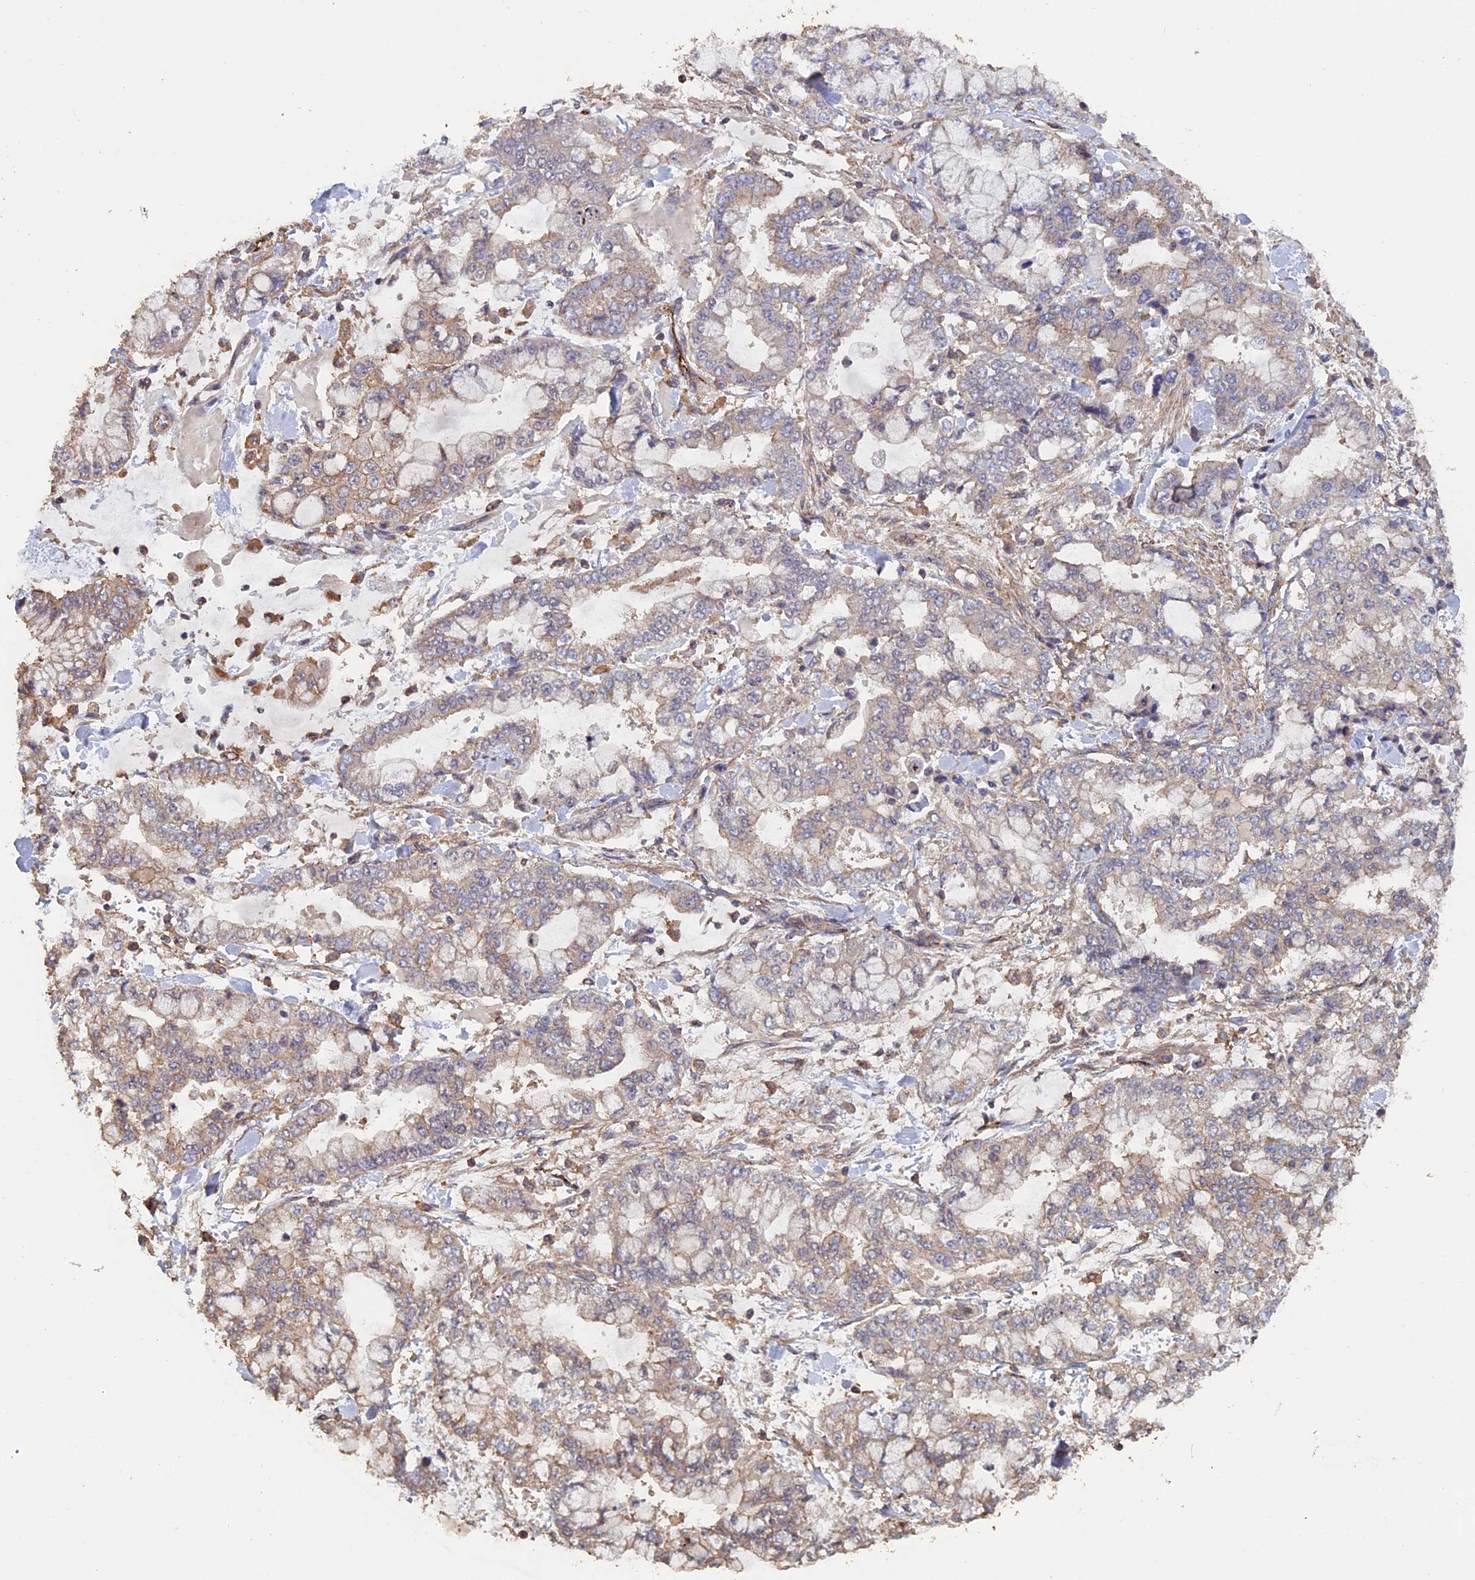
{"staining": {"intensity": "weak", "quantity": "25%-75%", "location": "cytoplasmic/membranous"}, "tissue": "stomach cancer", "cell_type": "Tumor cells", "image_type": "cancer", "snomed": [{"axis": "morphology", "description": "Normal tissue, NOS"}, {"axis": "morphology", "description": "Adenocarcinoma, NOS"}, {"axis": "topography", "description": "Stomach, upper"}, {"axis": "topography", "description": "Stomach"}], "caption": "Stomach adenocarcinoma stained with IHC reveals weak cytoplasmic/membranous positivity in about 25%-75% of tumor cells.", "gene": "PIGQ", "patient": {"sex": "male", "age": 76}}